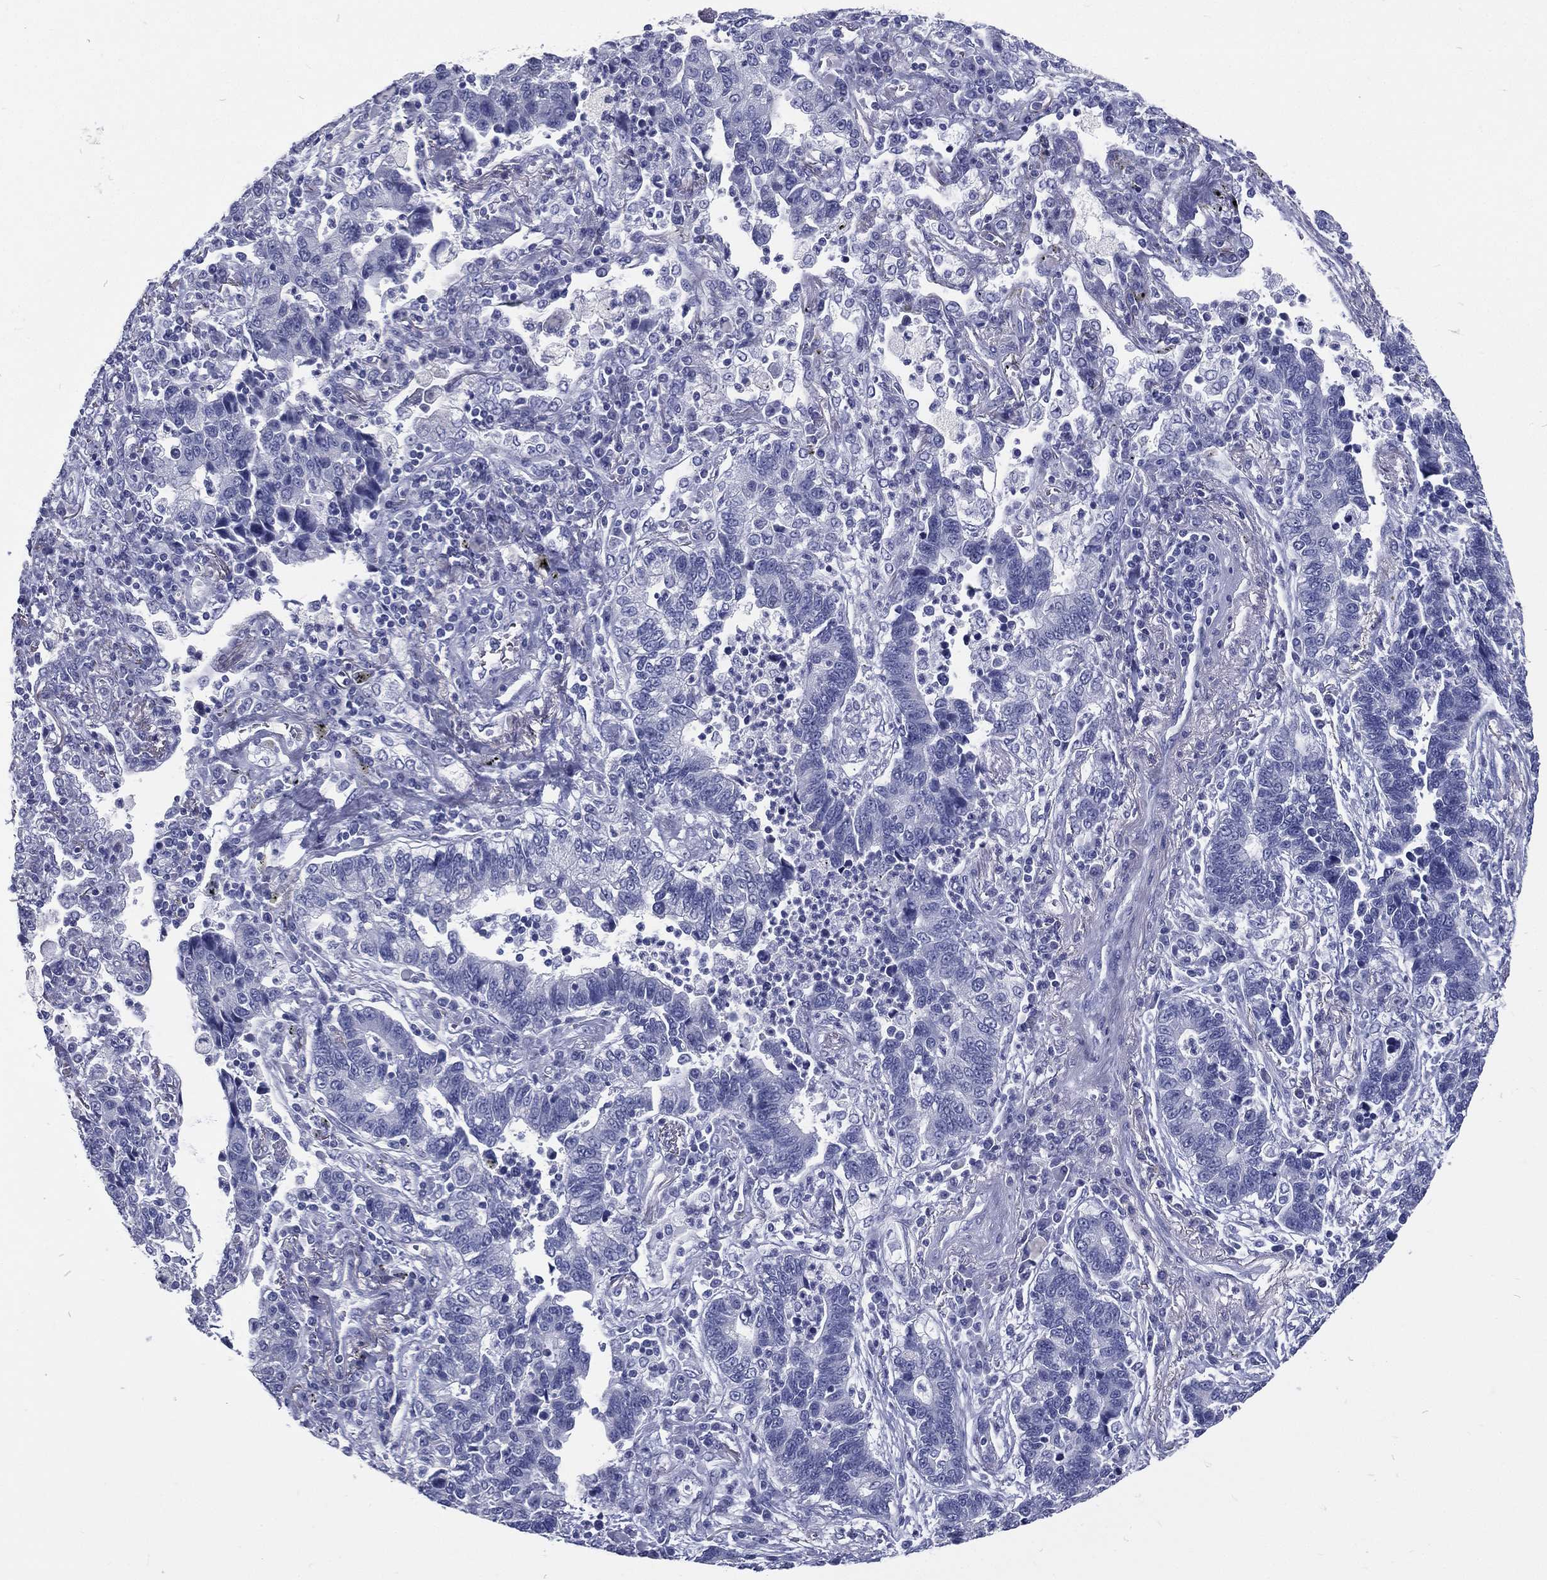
{"staining": {"intensity": "negative", "quantity": "none", "location": "none"}, "tissue": "lung cancer", "cell_type": "Tumor cells", "image_type": "cancer", "snomed": [{"axis": "morphology", "description": "Adenocarcinoma, NOS"}, {"axis": "topography", "description": "Lung"}], "caption": "Tumor cells show no significant positivity in lung adenocarcinoma. (DAB immunohistochemistry with hematoxylin counter stain).", "gene": "RSPH4A", "patient": {"sex": "female", "age": 57}}